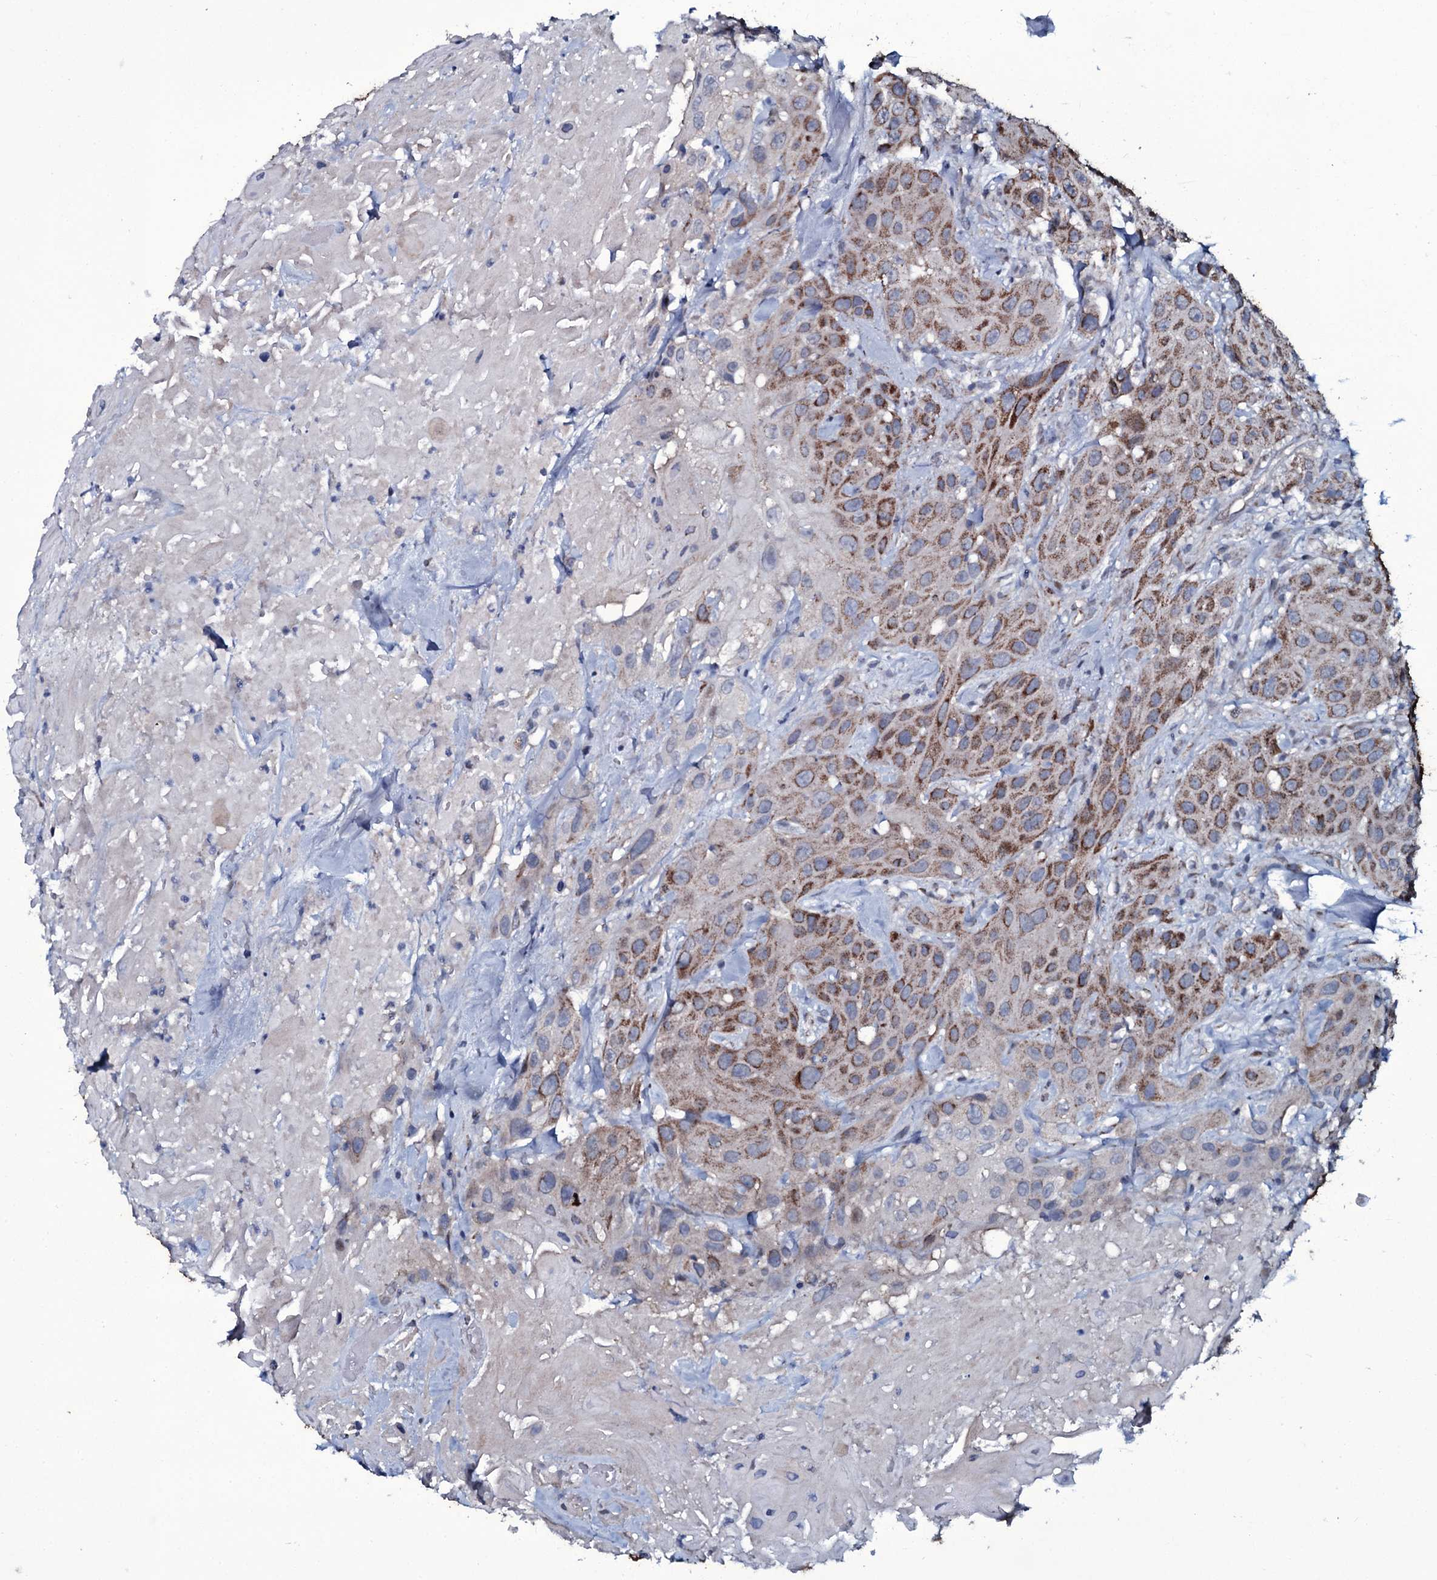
{"staining": {"intensity": "moderate", "quantity": ">75%", "location": "cytoplasmic/membranous"}, "tissue": "head and neck cancer", "cell_type": "Tumor cells", "image_type": "cancer", "snomed": [{"axis": "morphology", "description": "Squamous cell carcinoma, NOS"}, {"axis": "topography", "description": "Head-Neck"}], "caption": "Approximately >75% of tumor cells in human head and neck cancer show moderate cytoplasmic/membranous protein positivity as visualized by brown immunohistochemical staining.", "gene": "WIPF3", "patient": {"sex": "male", "age": 81}}